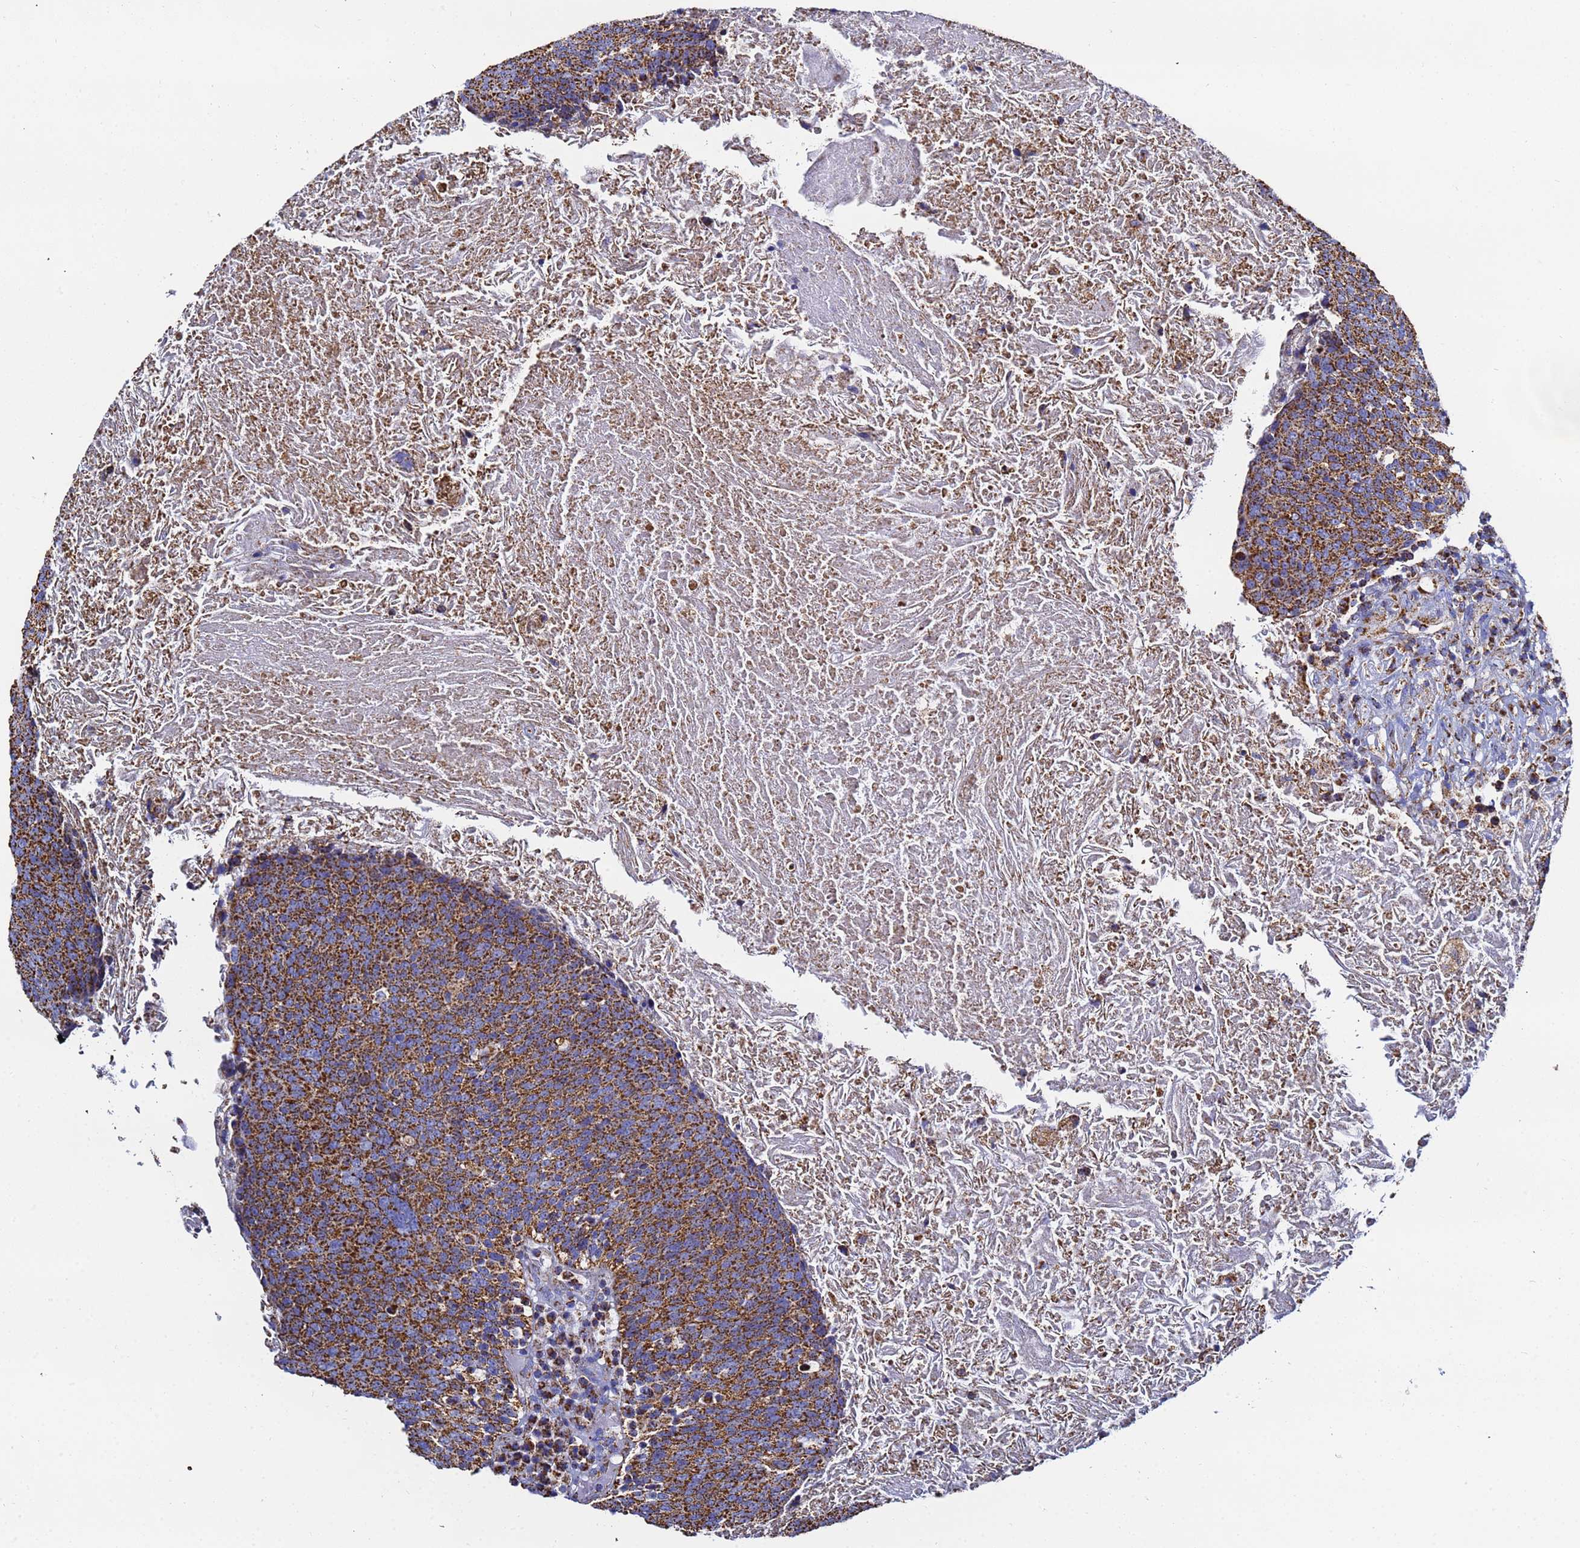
{"staining": {"intensity": "strong", "quantity": ">75%", "location": "cytoplasmic/membranous"}, "tissue": "head and neck cancer", "cell_type": "Tumor cells", "image_type": "cancer", "snomed": [{"axis": "morphology", "description": "Squamous cell carcinoma, NOS"}, {"axis": "morphology", "description": "Squamous cell carcinoma, metastatic, NOS"}, {"axis": "topography", "description": "Lymph node"}, {"axis": "topography", "description": "Head-Neck"}], "caption": "IHC (DAB (3,3'-diaminobenzidine)) staining of human head and neck cancer shows strong cytoplasmic/membranous protein positivity in about >75% of tumor cells.", "gene": "PHB2", "patient": {"sex": "male", "age": 62}}